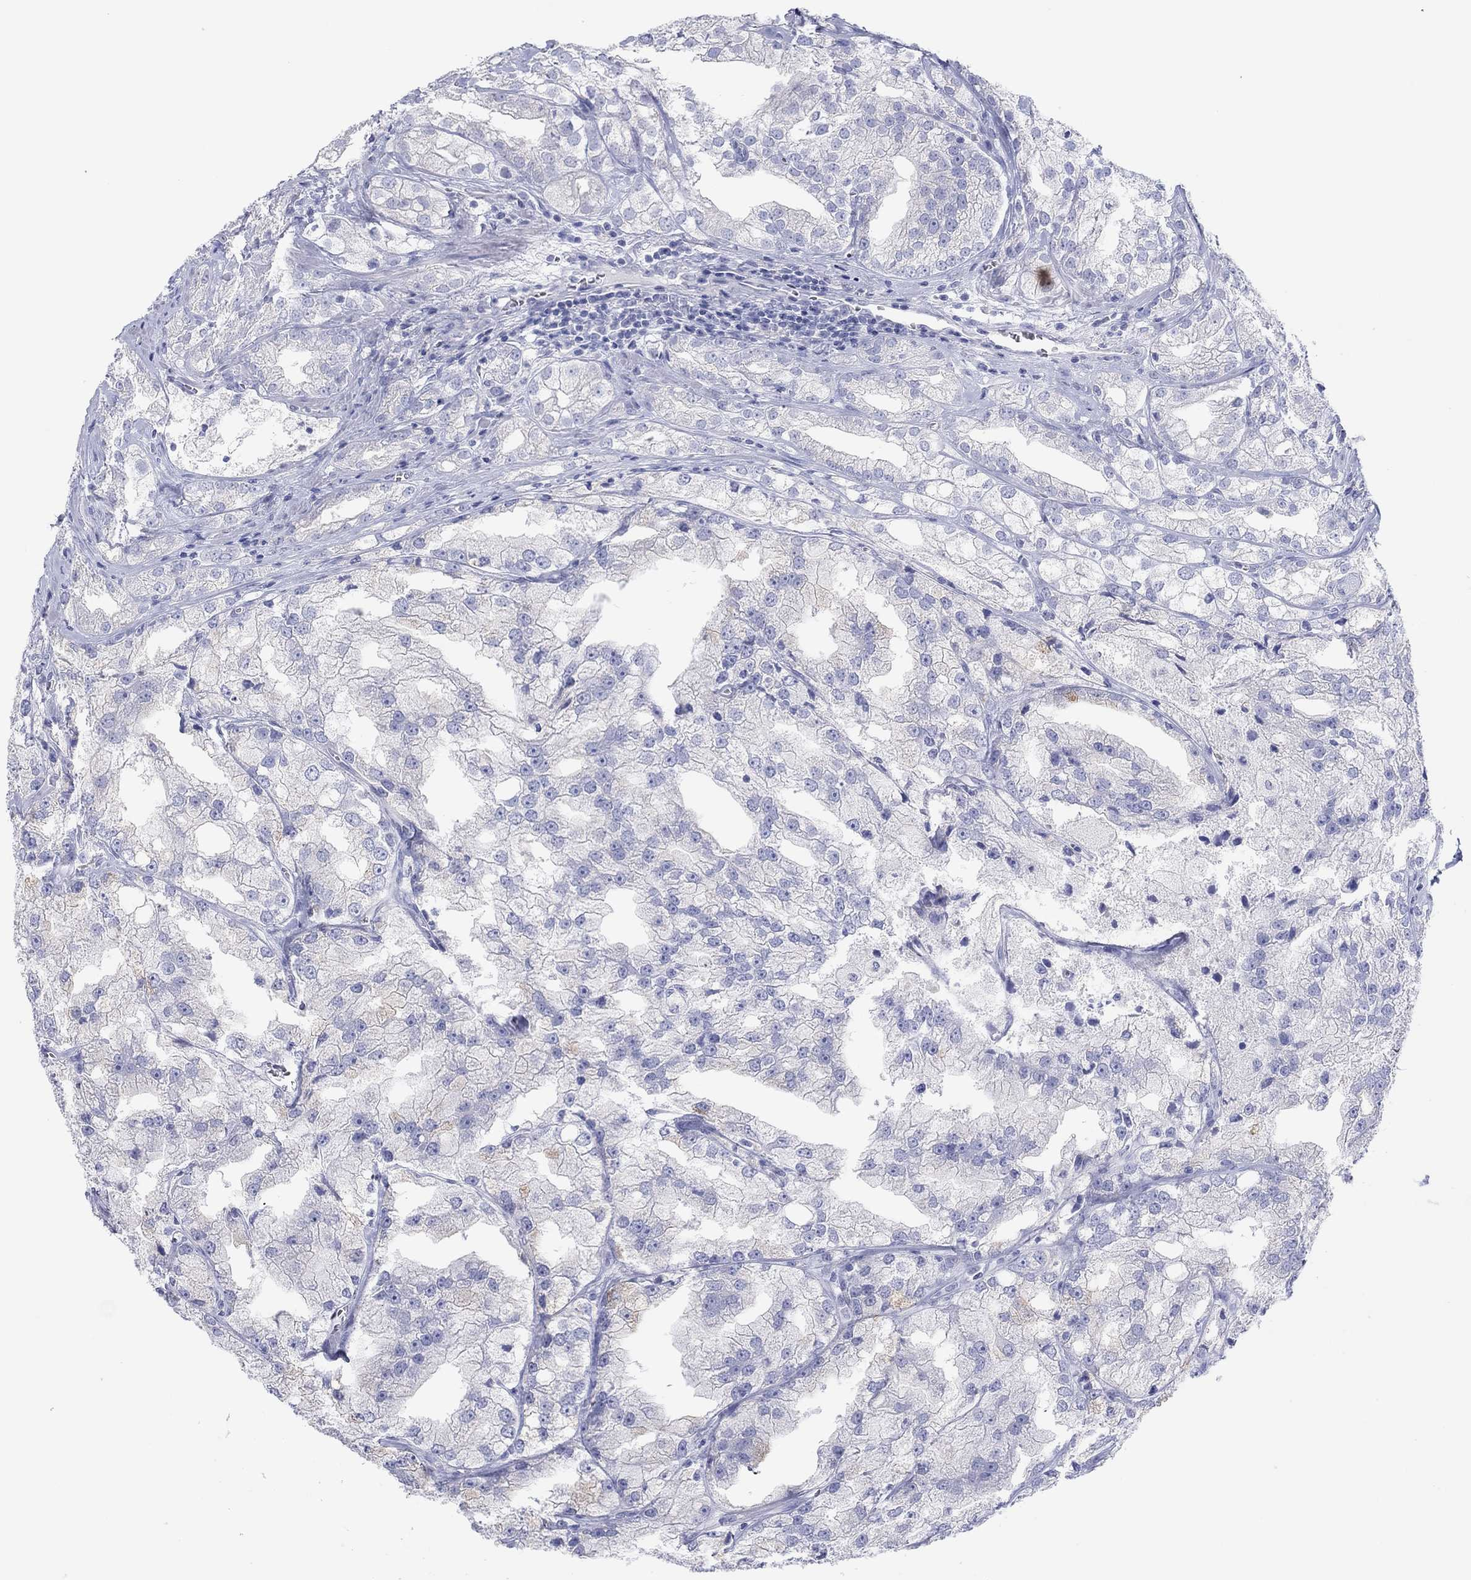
{"staining": {"intensity": "negative", "quantity": "none", "location": "none"}, "tissue": "prostate cancer", "cell_type": "Tumor cells", "image_type": "cancer", "snomed": [{"axis": "morphology", "description": "Adenocarcinoma, NOS"}, {"axis": "topography", "description": "Prostate"}], "caption": "An IHC photomicrograph of adenocarcinoma (prostate) is shown. There is no staining in tumor cells of adenocarcinoma (prostate).", "gene": "ERICH3", "patient": {"sex": "male", "age": 70}}